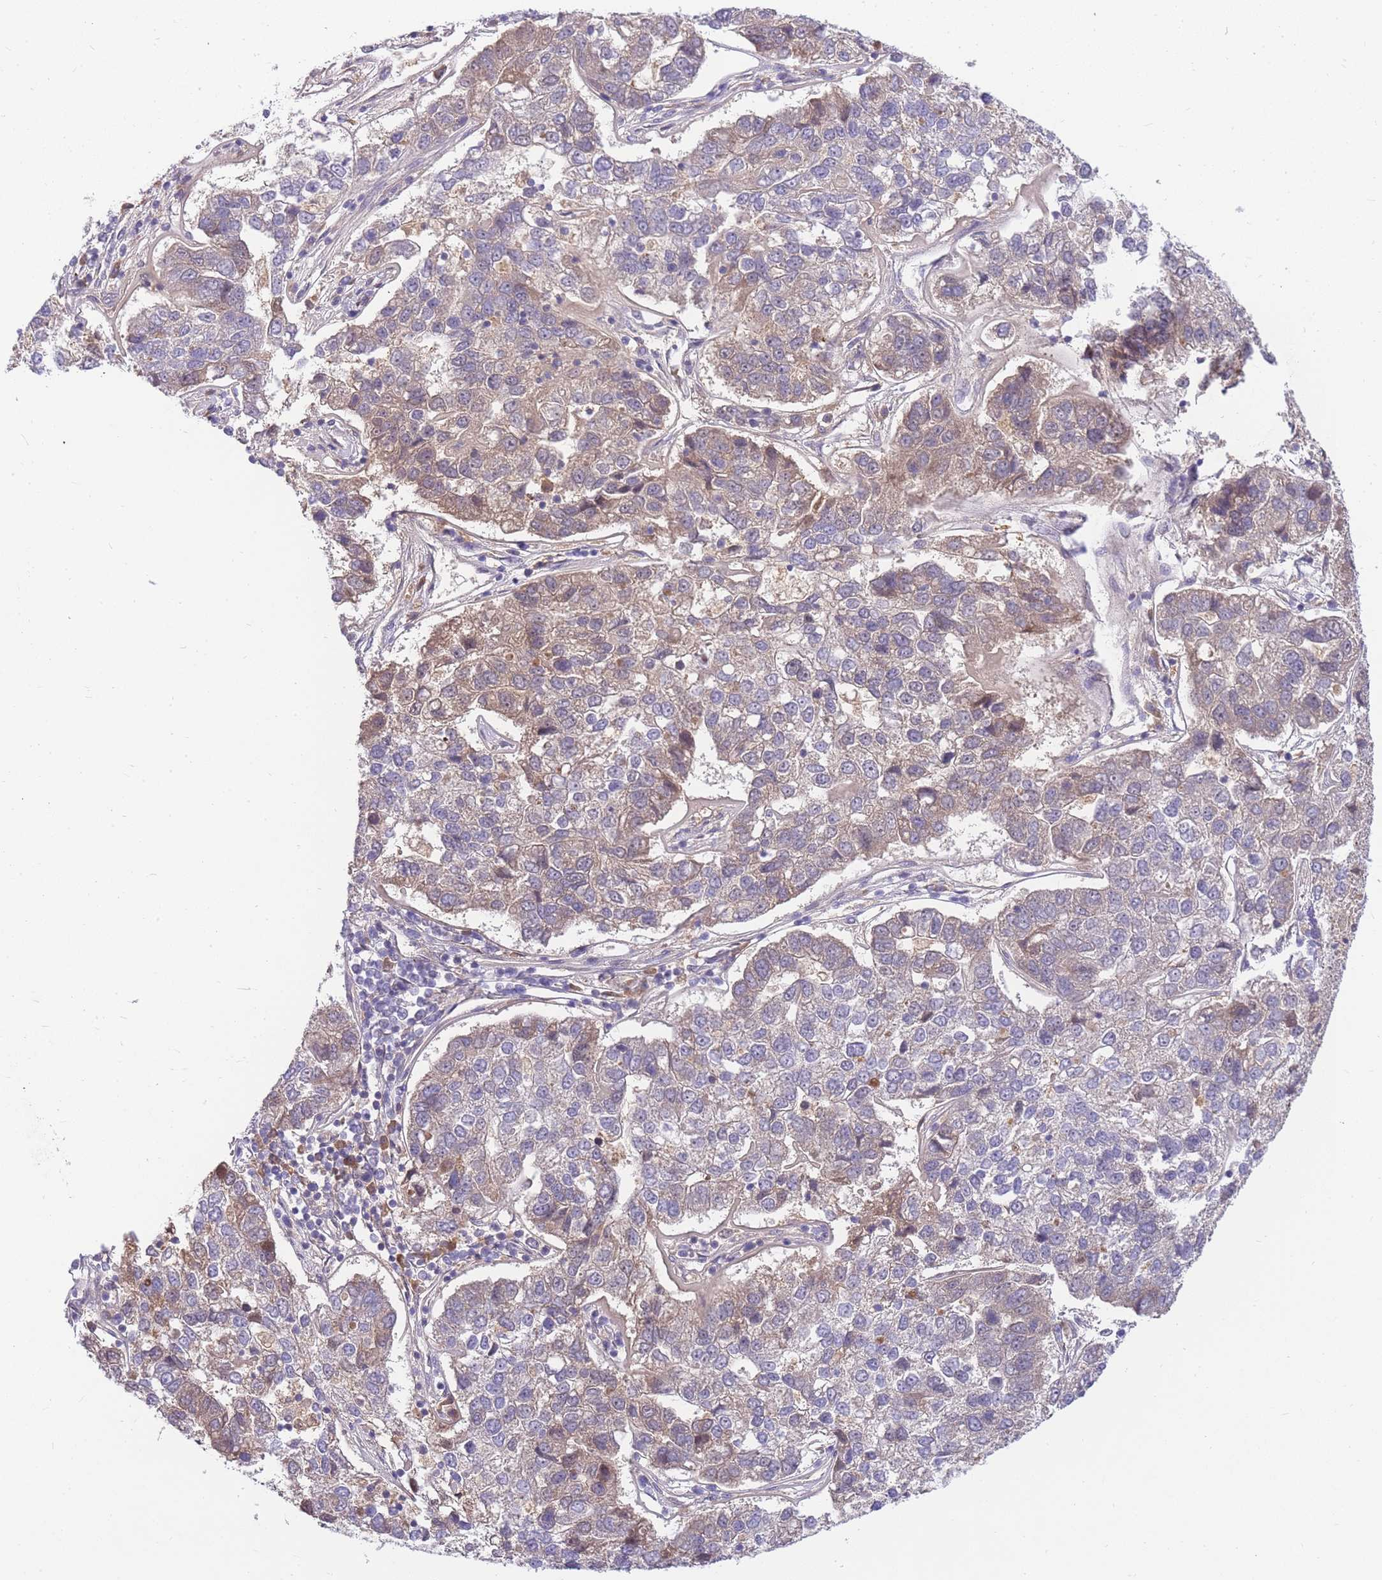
{"staining": {"intensity": "weak", "quantity": "<25%", "location": "cytoplasmic/membranous"}, "tissue": "pancreatic cancer", "cell_type": "Tumor cells", "image_type": "cancer", "snomed": [{"axis": "morphology", "description": "Adenocarcinoma, NOS"}, {"axis": "topography", "description": "Pancreas"}], "caption": "A high-resolution histopathology image shows IHC staining of pancreatic cancer, which exhibits no significant staining in tumor cells.", "gene": "ZNF577", "patient": {"sex": "female", "age": 61}}